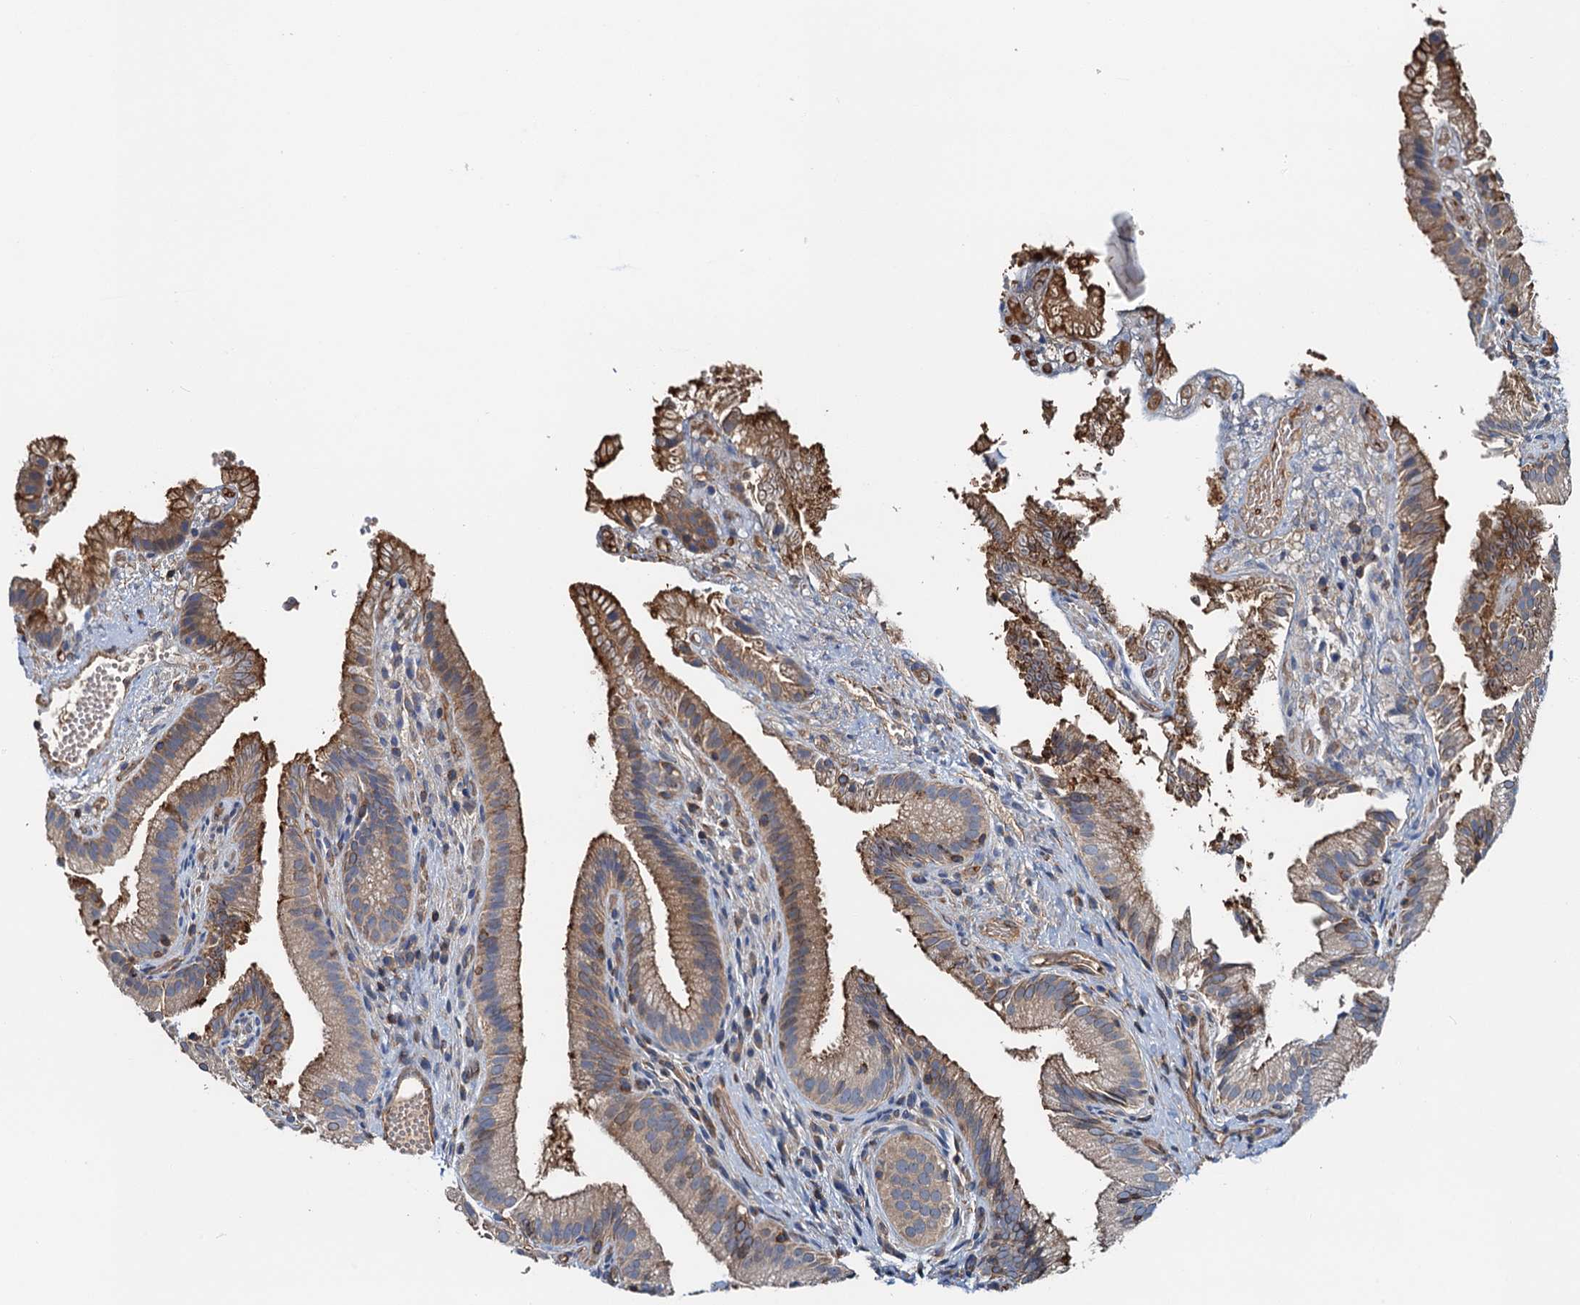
{"staining": {"intensity": "moderate", "quantity": ">75%", "location": "cytoplasmic/membranous"}, "tissue": "gallbladder", "cell_type": "Glandular cells", "image_type": "normal", "snomed": [{"axis": "morphology", "description": "Normal tissue, NOS"}, {"axis": "topography", "description": "Gallbladder"}], "caption": "Immunohistochemistry image of unremarkable gallbladder: gallbladder stained using immunohistochemistry (IHC) shows medium levels of moderate protein expression localized specifically in the cytoplasmic/membranous of glandular cells, appearing as a cytoplasmic/membranous brown color.", "gene": "ROGDI", "patient": {"sex": "female", "age": 30}}